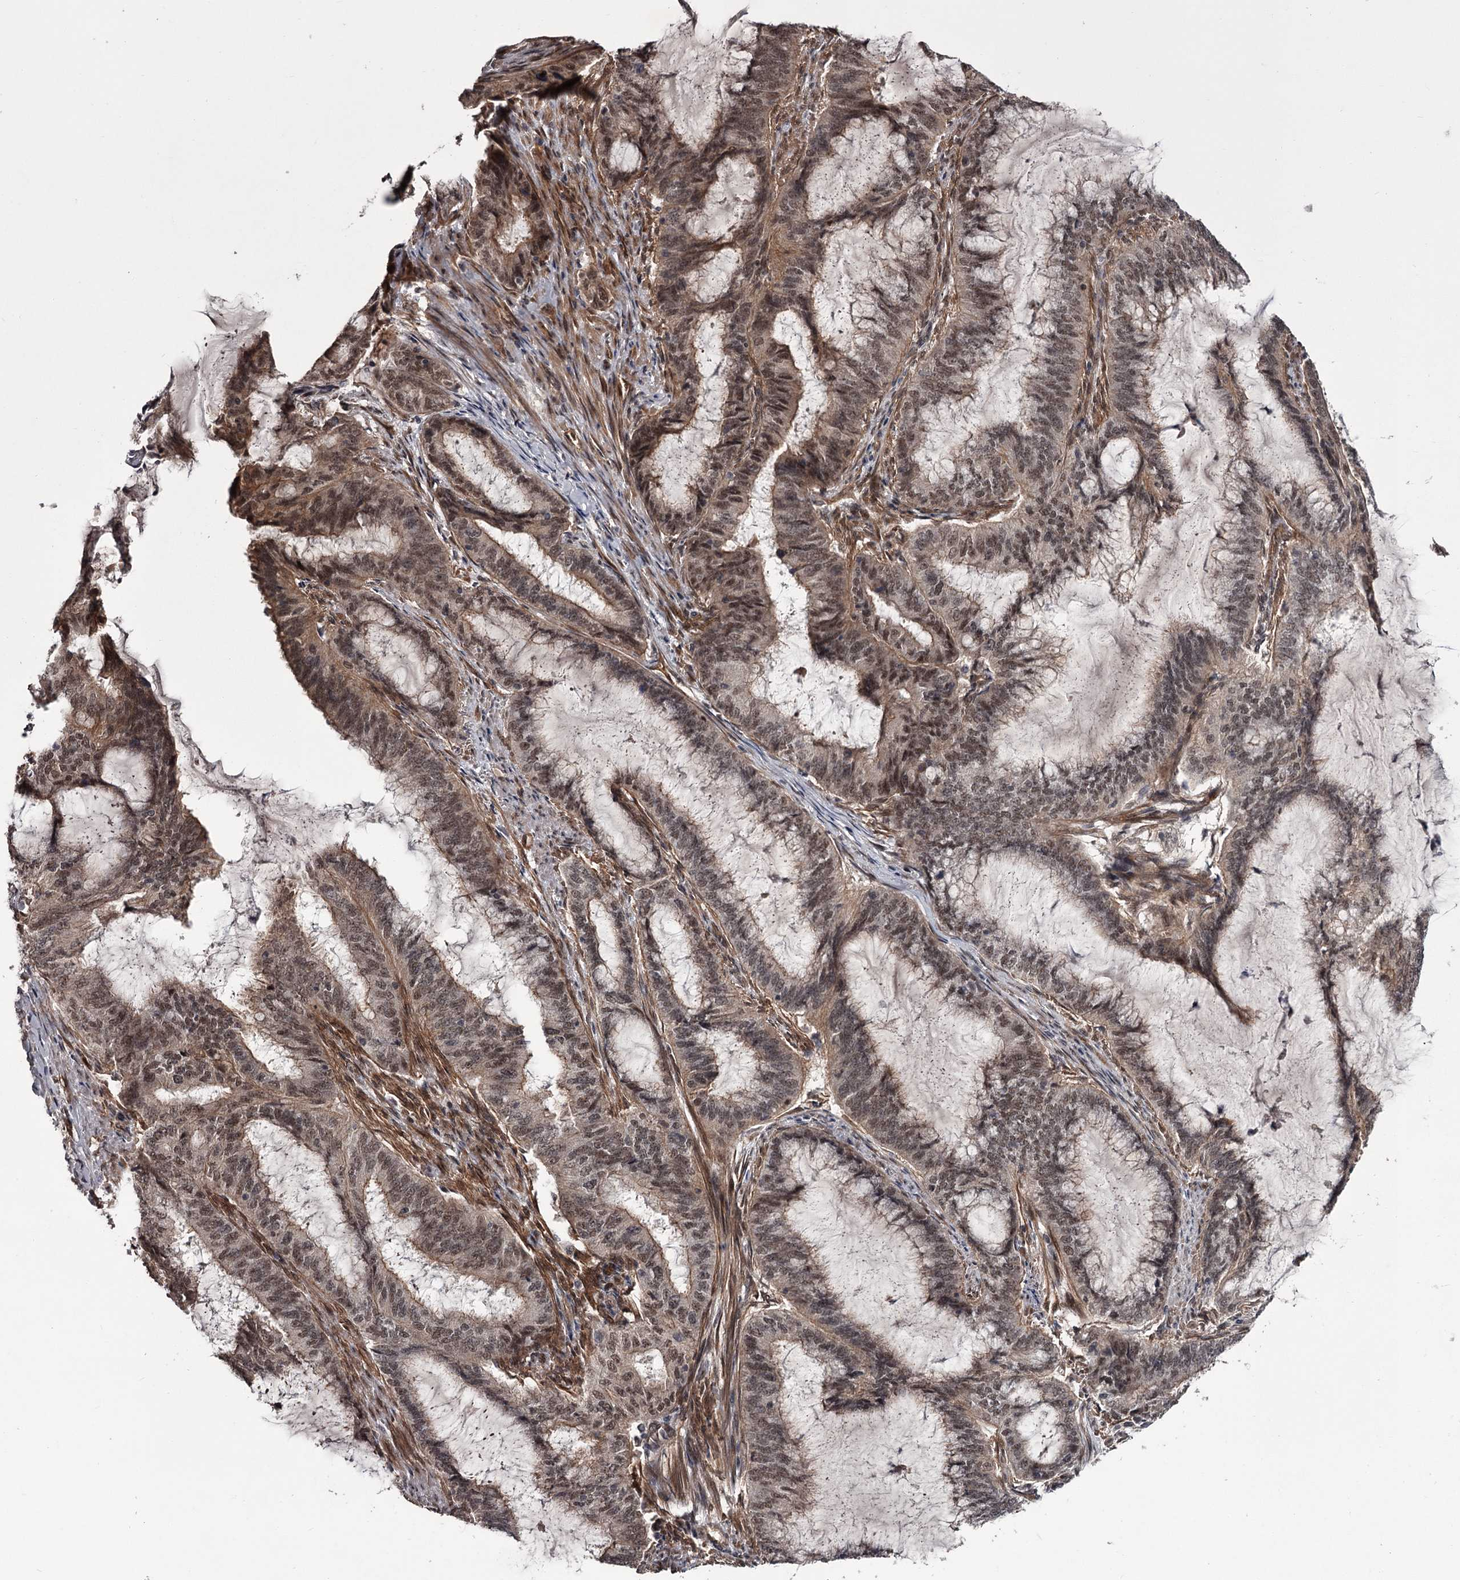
{"staining": {"intensity": "moderate", "quantity": "25%-75%", "location": "cytoplasmic/membranous,nuclear"}, "tissue": "endometrial cancer", "cell_type": "Tumor cells", "image_type": "cancer", "snomed": [{"axis": "morphology", "description": "Adenocarcinoma, NOS"}, {"axis": "topography", "description": "Endometrium"}], "caption": "Protein staining exhibits moderate cytoplasmic/membranous and nuclear positivity in about 25%-75% of tumor cells in endometrial cancer (adenocarcinoma).", "gene": "CDC42EP2", "patient": {"sex": "female", "age": 51}}